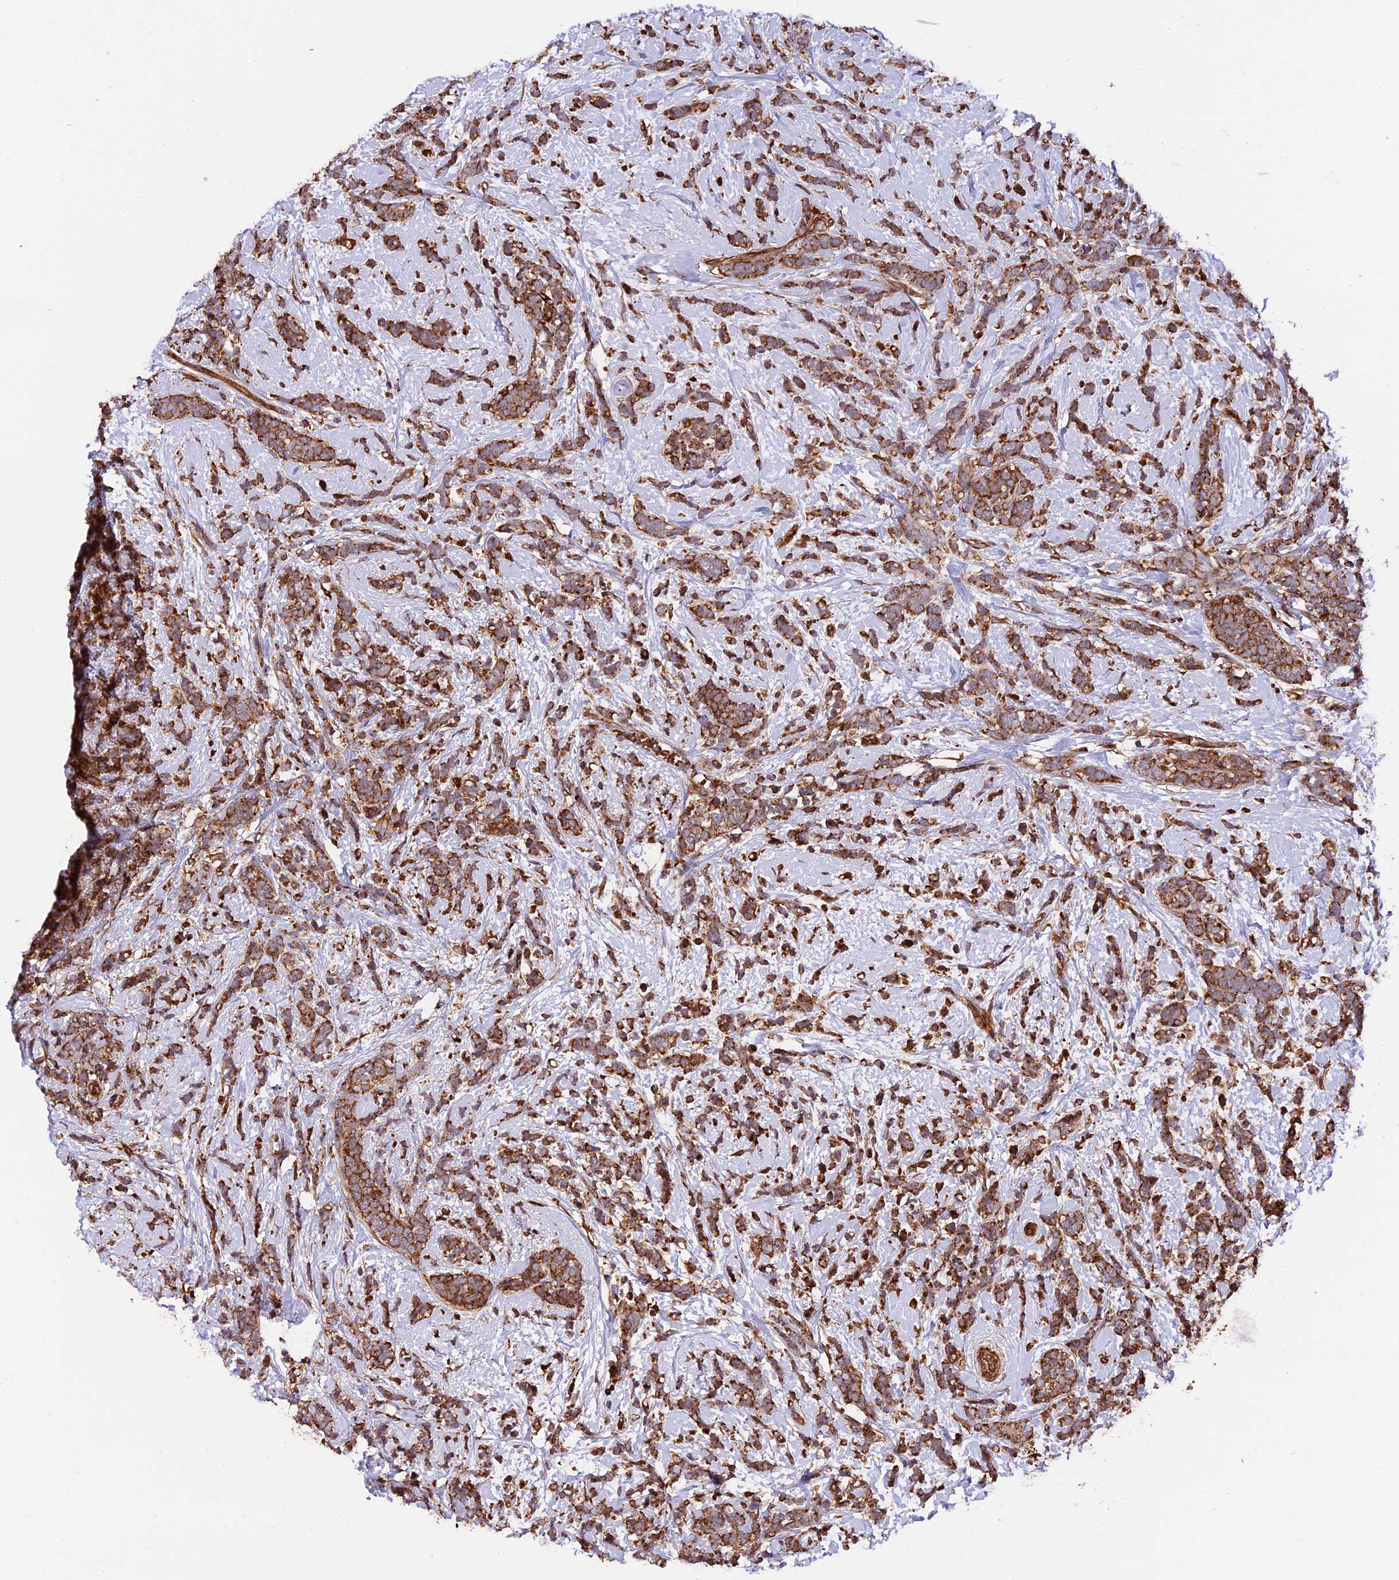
{"staining": {"intensity": "strong", "quantity": ">75%", "location": "cytoplasmic/membranous"}, "tissue": "breast cancer", "cell_type": "Tumor cells", "image_type": "cancer", "snomed": [{"axis": "morphology", "description": "Lobular carcinoma"}, {"axis": "topography", "description": "Breast"}], "caption": "A brown stain shows strong cytoplasmic/membranous positivity of a protein in human lobular carcinoma (breast) tumor cells.", "gene": "HERPUD1", "patient": {"sex": "female", "age": 58}}